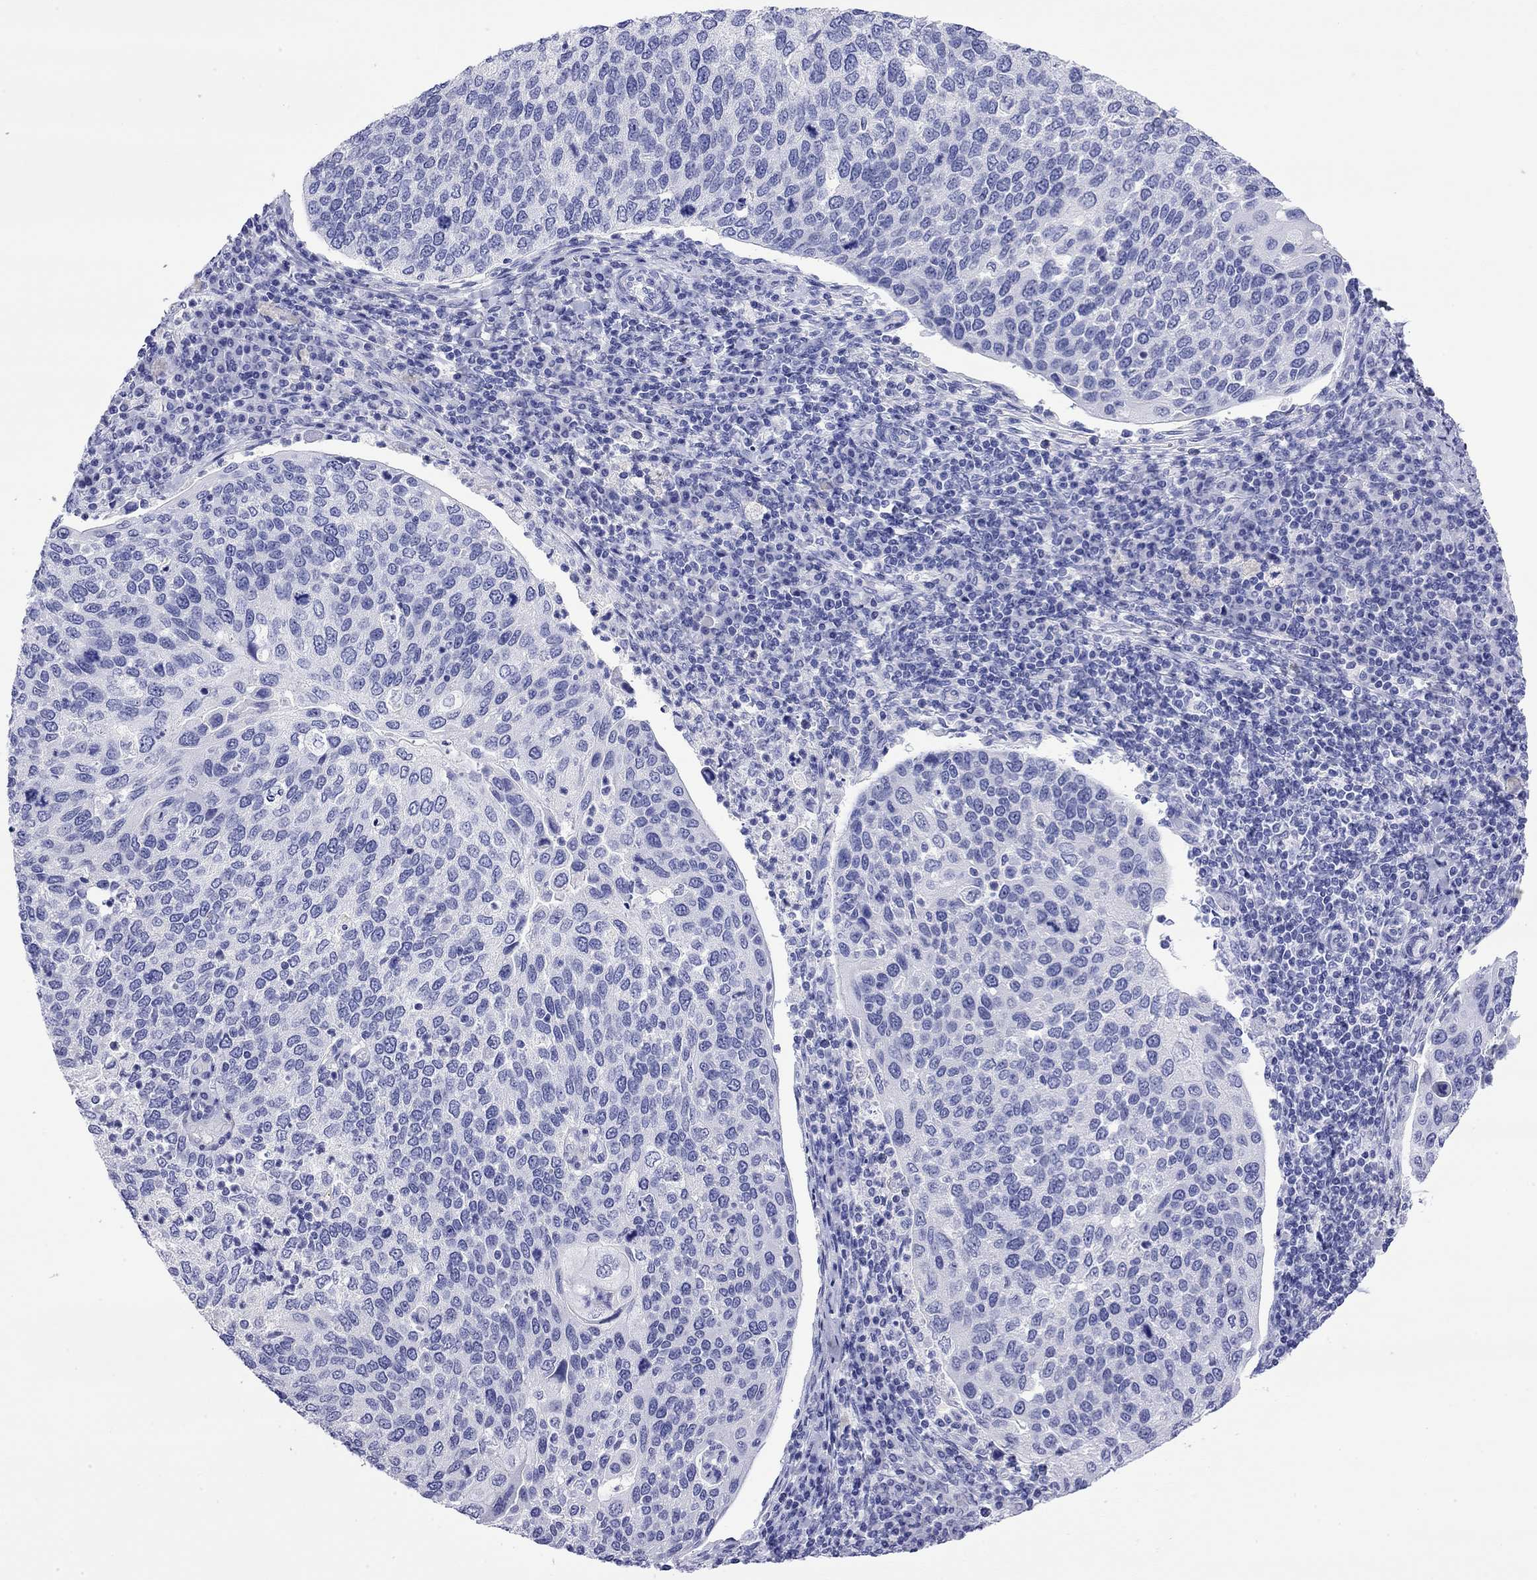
{"staining": {"intensity": "negative", "quantity": "none", "location": "none"}, "tissue": "cervical cancer", "cell_type": "Tumor cells", "image_type": "cancer", "snomed": [{"axis": "morphology", "description": "Squamous cell carcinoma, NOS"}, {"axis": "topography", "description": "Cervix"}], "caption": "Tumor cells show no significant staining in cervical cancer (squamous cell carcinoma).", "gene": "FIGLA", "patient": {"sex": "female", "age": 54}}